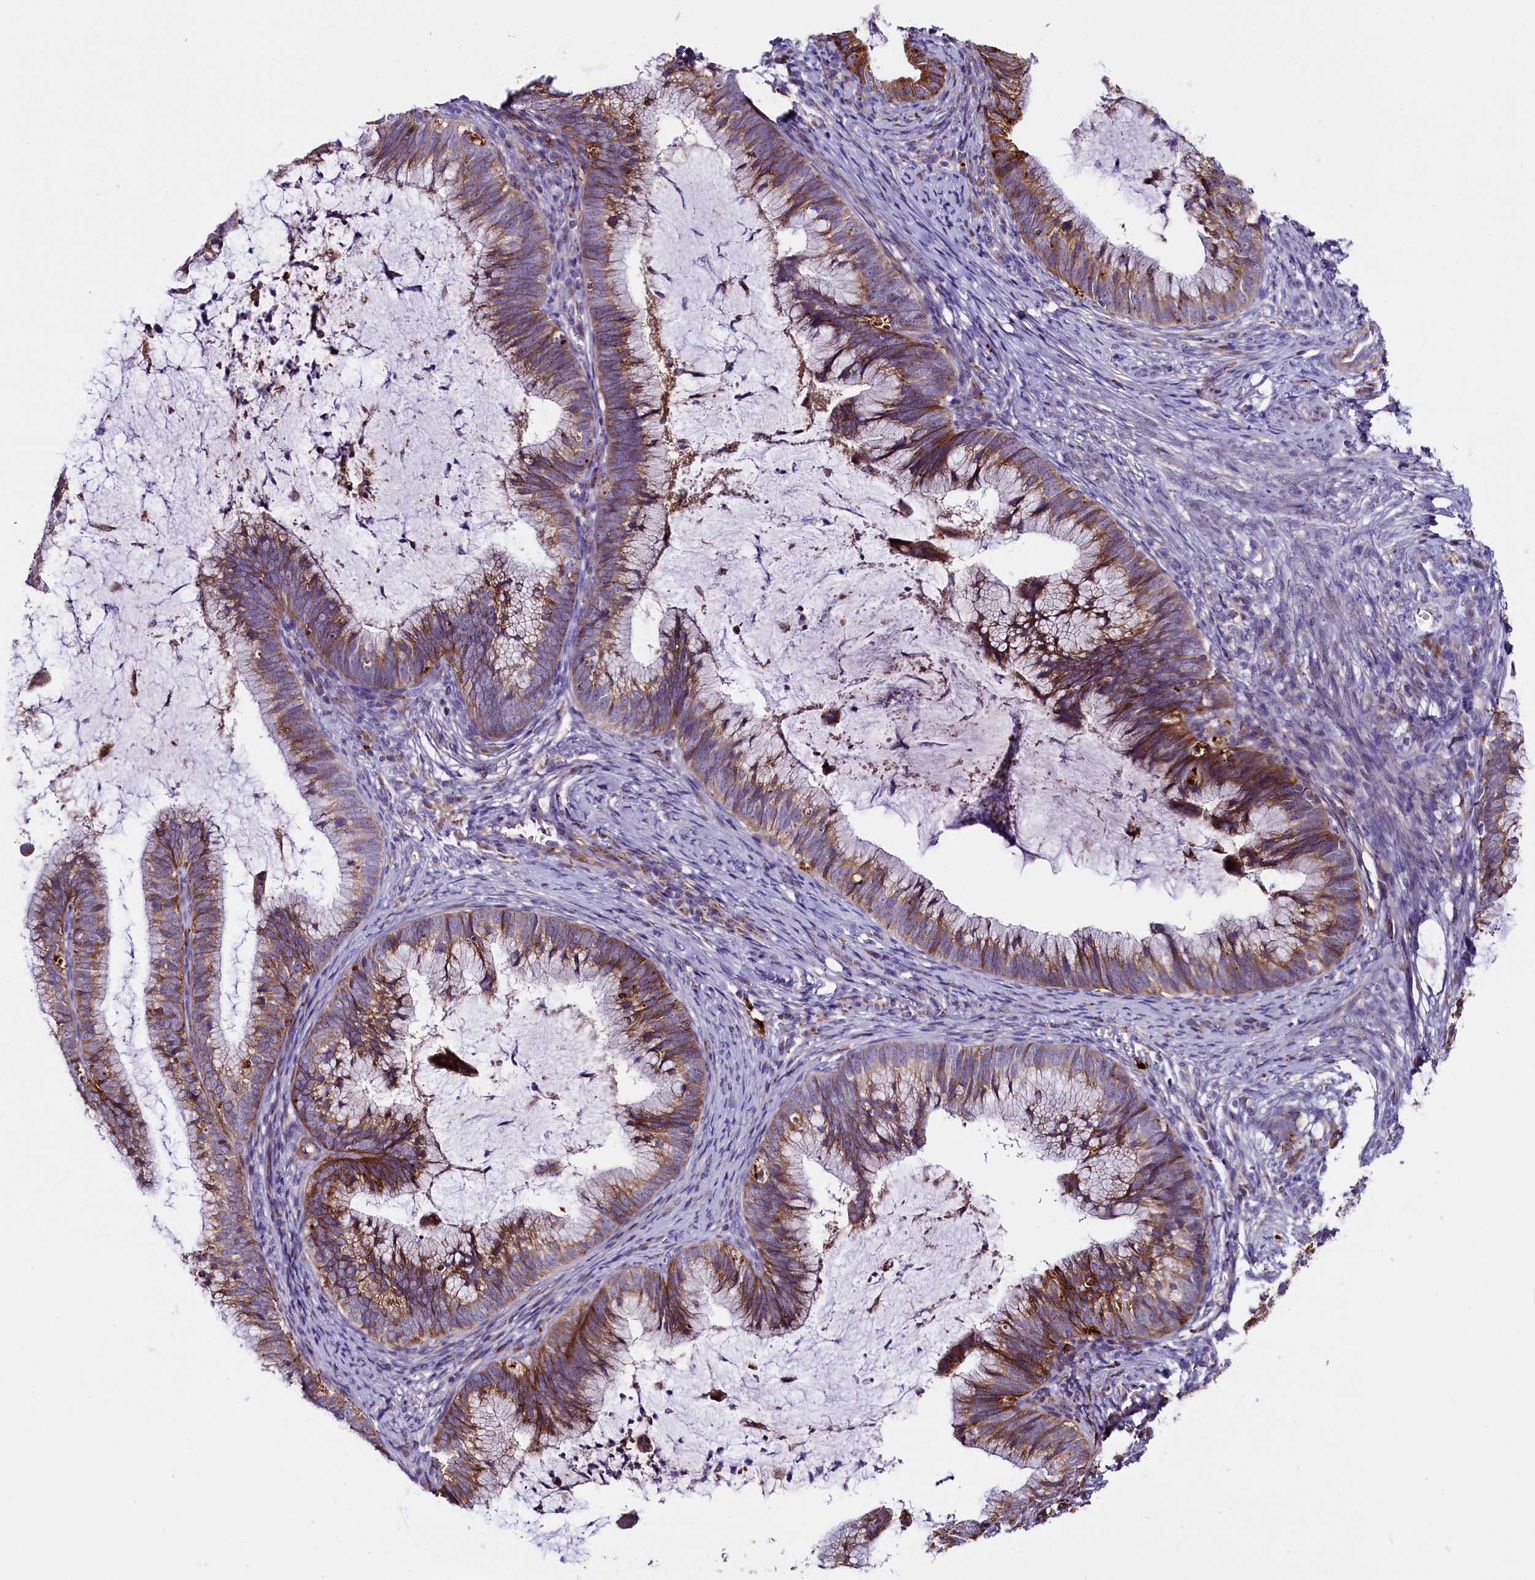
{"staining": {"intensity": "moderate", "quantity": ">75%", "location": "cytoplasmic/membranous"}, "tissue": "cervical cancer", "cell_type": "Tumor cells", "image_type": "cancer", "snomed": [{"axis": "morphology", "description": "Adenocarcinoma, NOS"}, {"axis": "topography", "description": "Cervix"}], "caption": "This is a micrograph of immunohistochemistry (IHC) staining of cervical adenocarcinoma, which shows moderate expression in the cytoplasmic/membranous of tumor cells.", "gene": "IL20RA", "patient": {"sex": "female", "age": 36}}